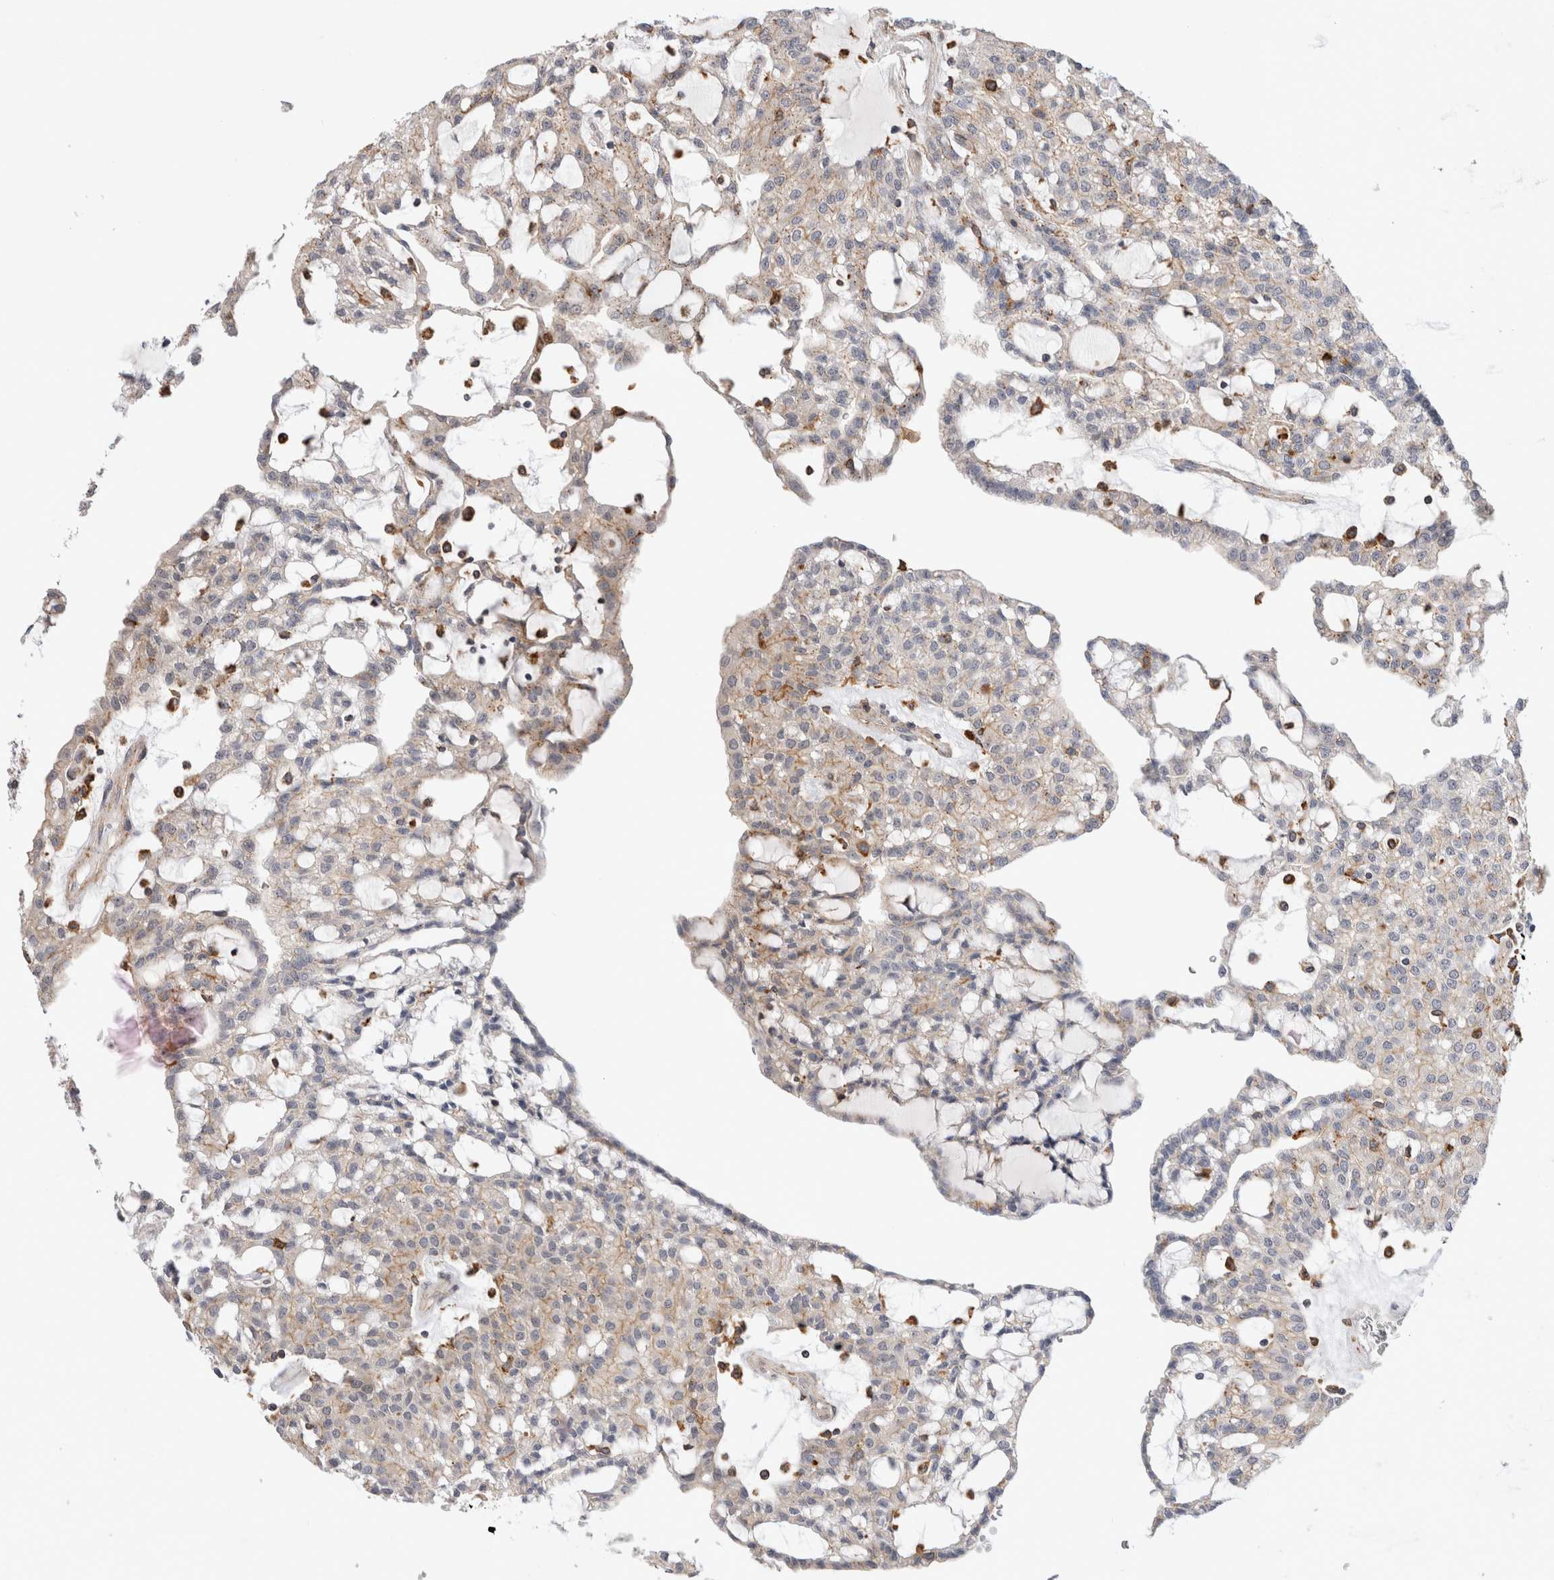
{"staining": {"intensity": "weak", "quantity": "<25%", "location": "cytoplasmic/membranous"}, "tissue": "renal cancer", "cell_type": "Tumor cells", "image_type": "cancer", "snomed": [{"axis": "morphology", "description": "Adenocarcinoma, NOS"}, {"axis": "topography", "description": "Kidney"}], "caption": "Tumor cells are negative for brown protein staining in renal cancer. The staining is performed using DAB (3,3'-diaminobenzidine) brown chromogen with nuclei counter-stained in using hematoxylin.", "gene": "CCDC88B", "patient": {"sex": "male", "age": 63}}